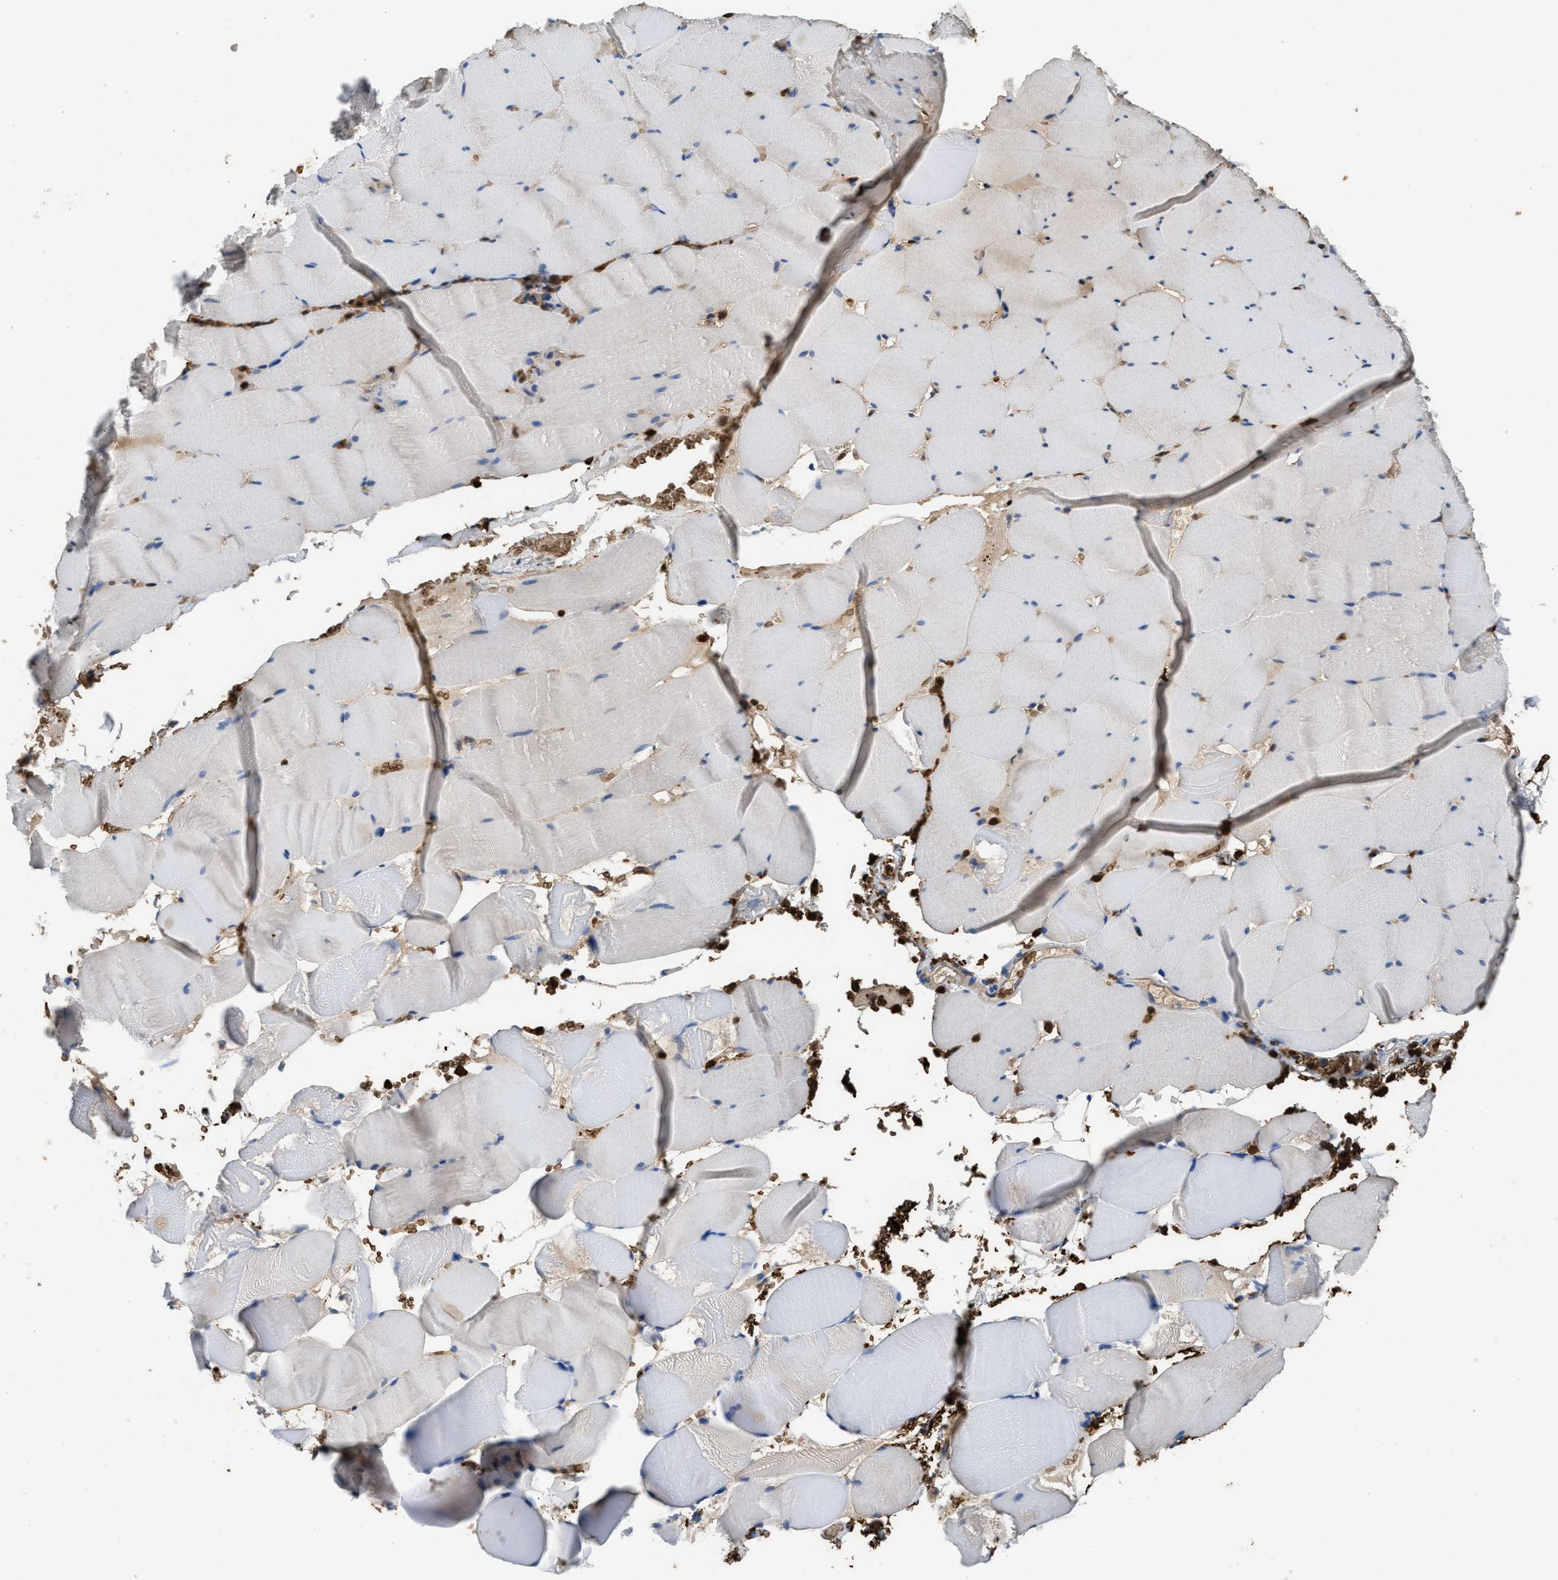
{"staining": {"intensity": "negative", "quantity": "none", "location": "none"}, "tissue": "skeletal muscle", "cell_type": "Myocytes", "image_type": "normal", "snomed": [{"axis": "morphology", "description": "Normal tissue, NOS"}, {"axis": "topography", "description": "Skeletal muscle"}], "caption": "This is an immunohistochemistry histopathology image of benign human skeletal muscle. There is no staining in myocytes.", "gene": "ARHGDIB", "patient": {"sex": "male", "age": 62}}